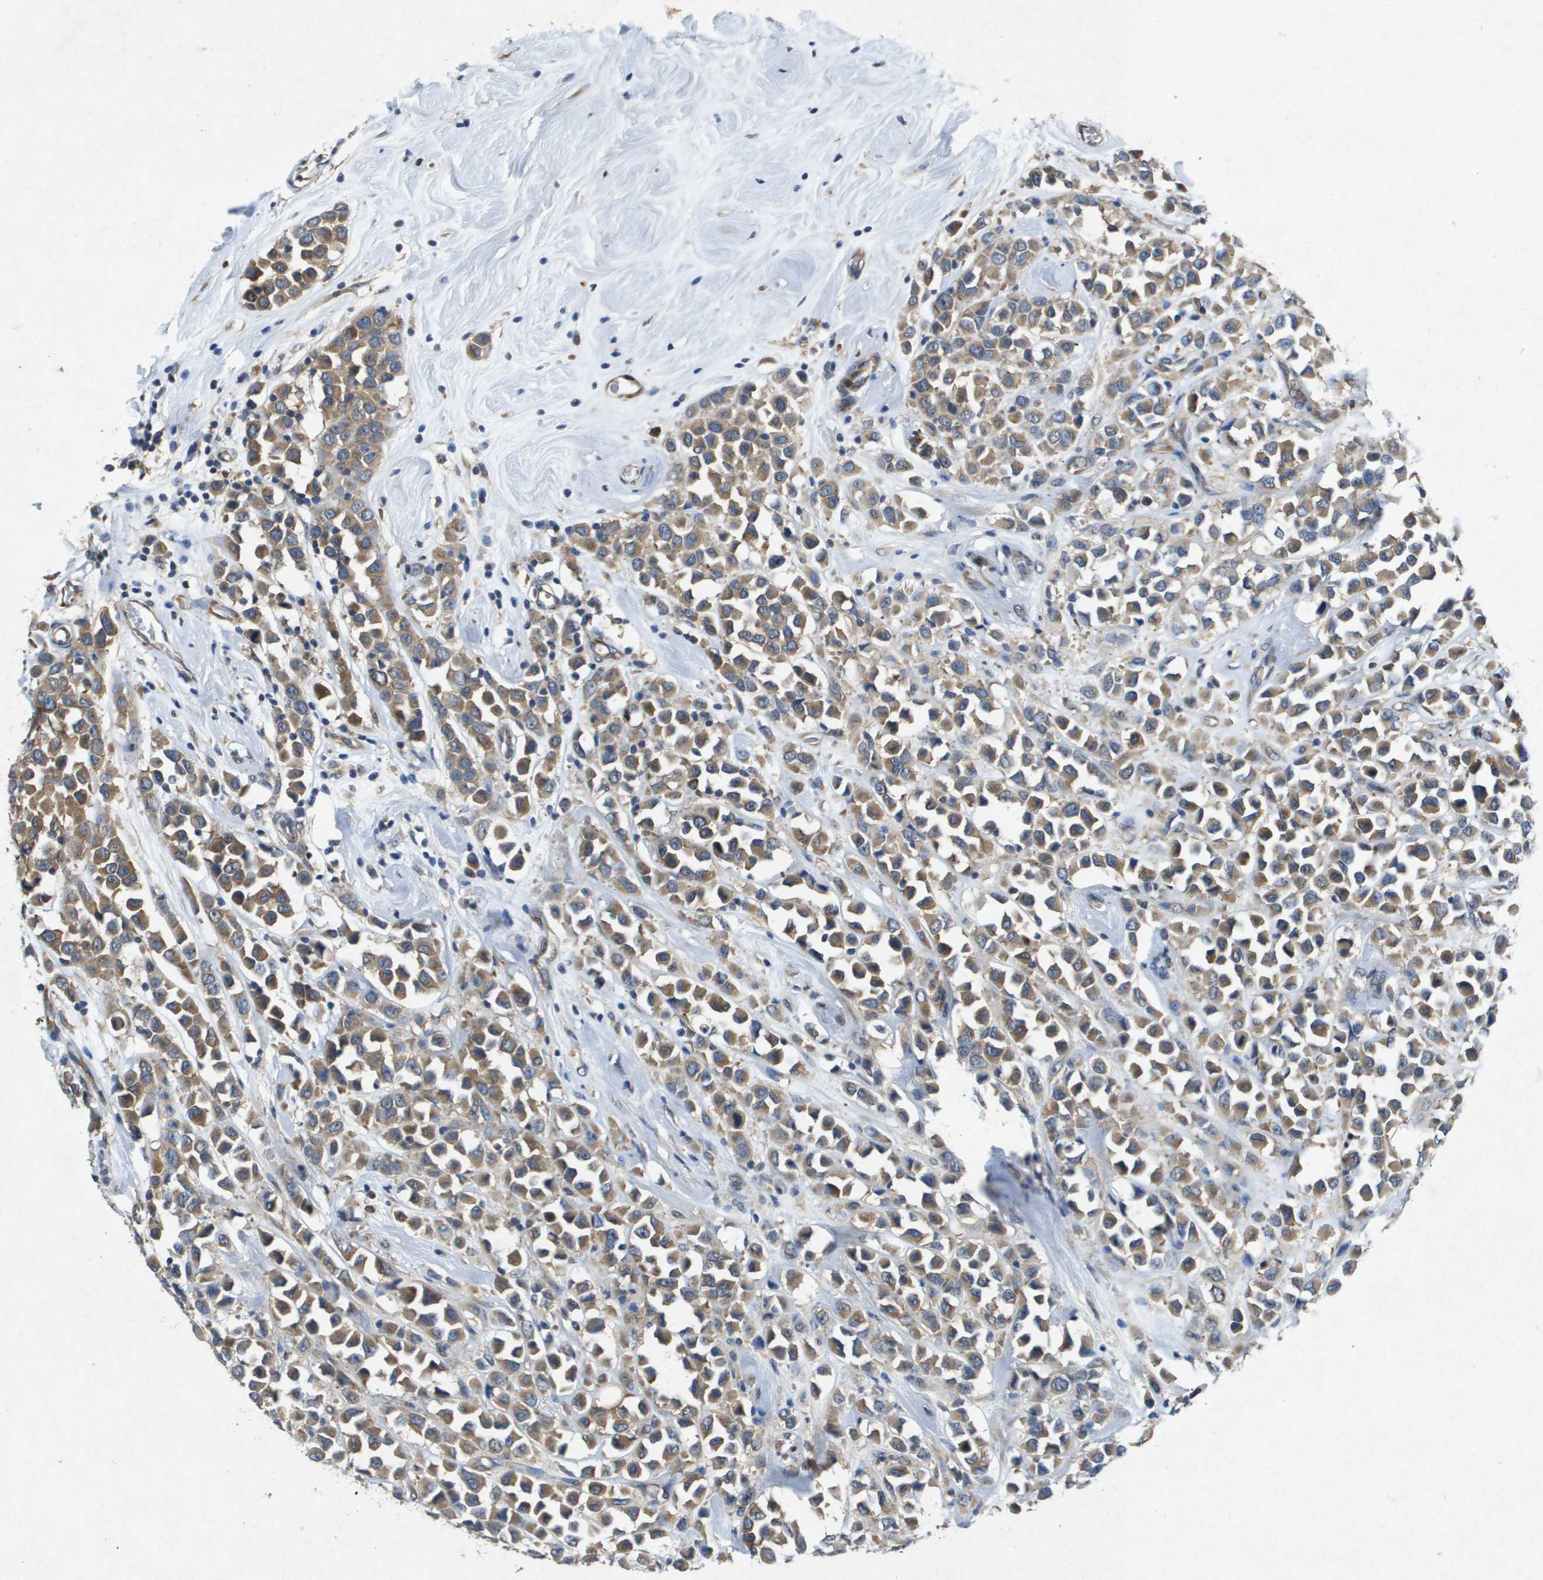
{"staining": {"intensity": "moderate", "quantity": ">75%", "location": "cytoplasmic/membranous"}, "tissue": "breast cancer", "cell_type": "Tumor cells", "image_type": "cancer", "snomed": [{"axis": "morphology", "description": "Duct carcinoma"}, {"axis": "topography", "description": "Breast"}], "caption": "A high-resolution photomicrograph shows immunohistochemistry (IHC) staining of breast cancer (invasive ductal carcinoma), which reveals moderate cytoplasmic/membranous expression in about >75% of tumor cells.", "gene": "PTPRT", "patient": {"sex": "female", "age": 61}}